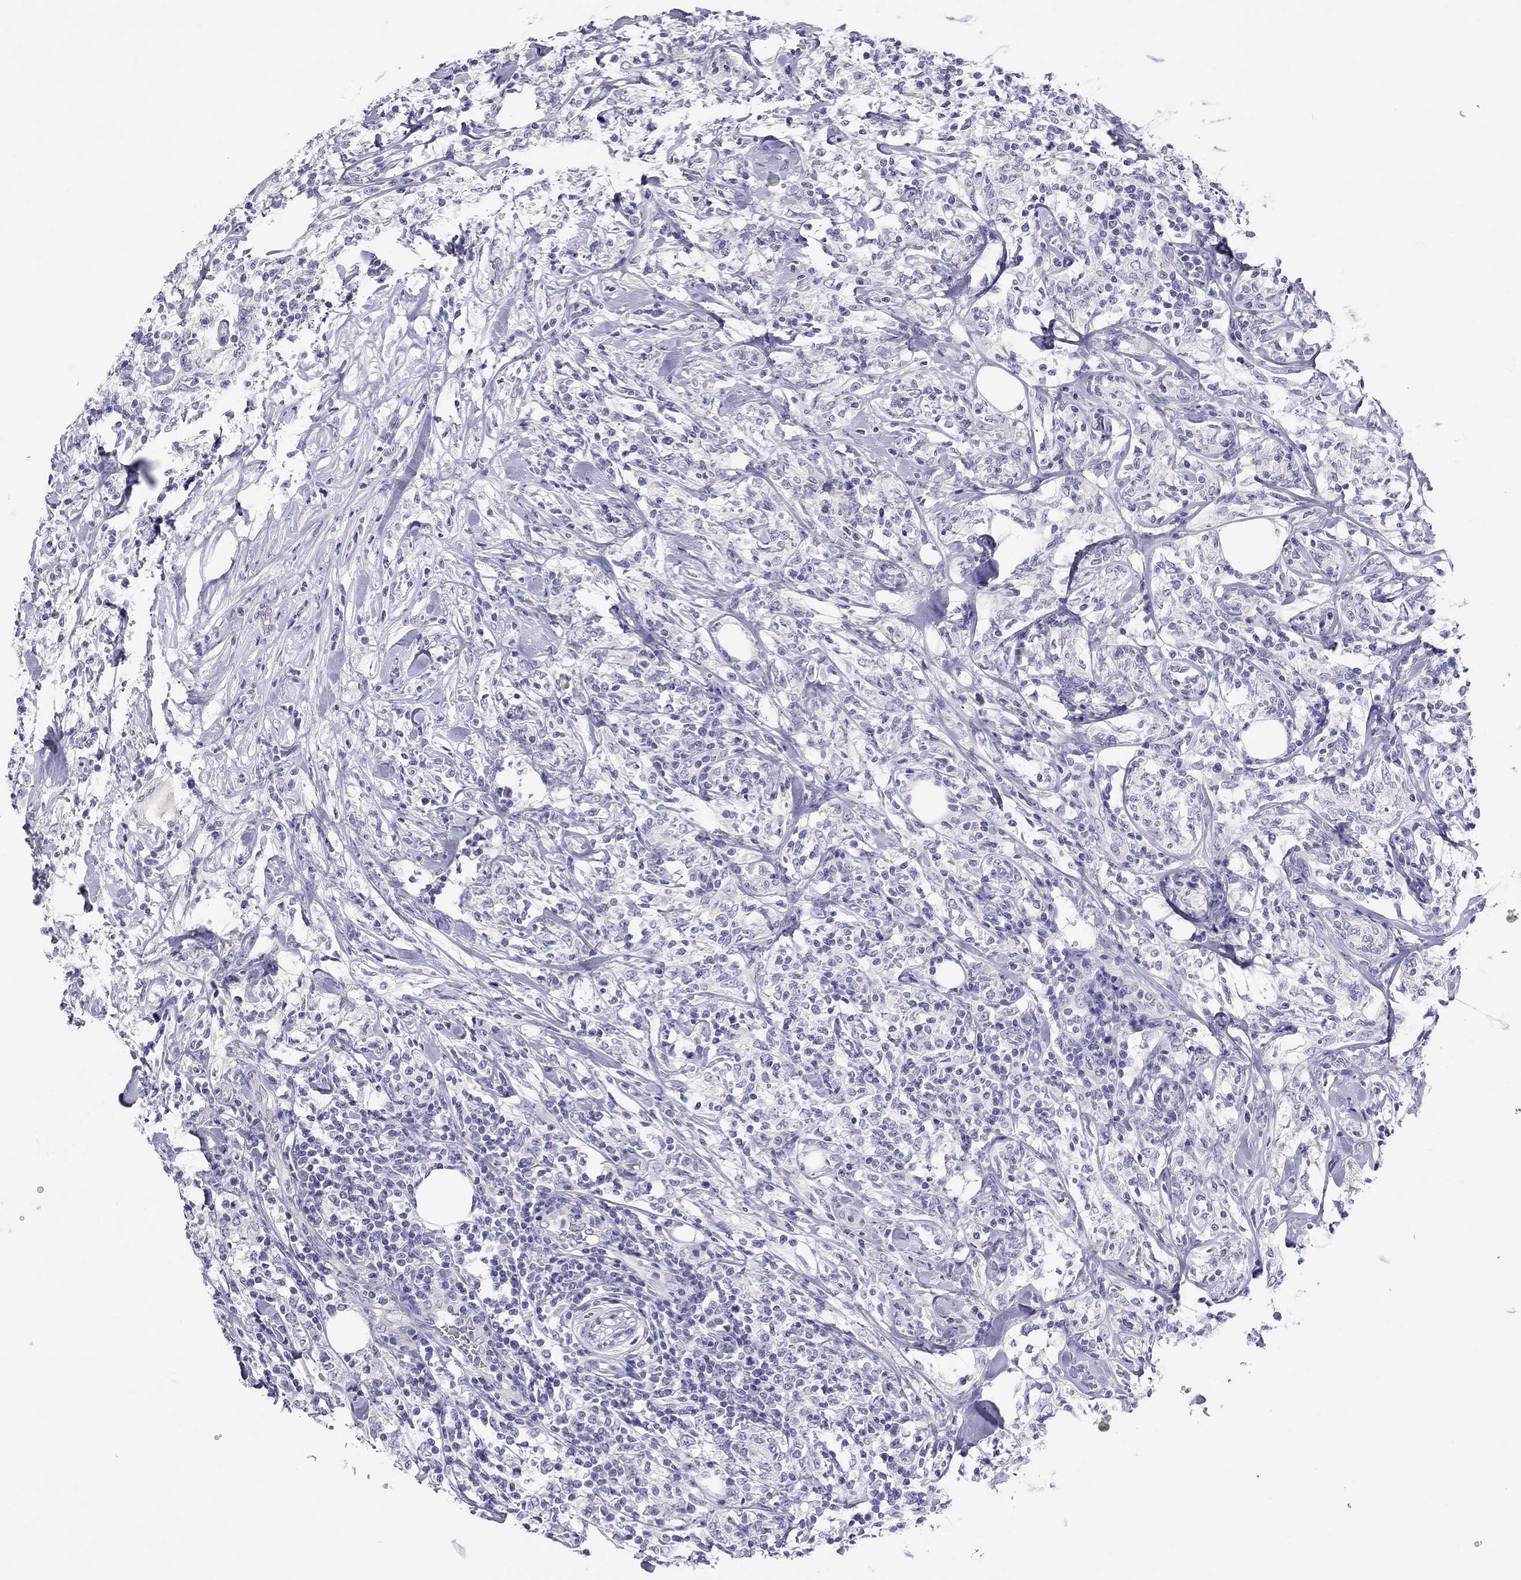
{"staining": {"intensity": "negative", "quantity": "none", "location": "none"}, "tissue": "lymphoma", "cell_type": "Tumor cells", "image_type": "cancer", "snomed": [{"axis": "morphology", "description": "Malignant lymphoma, non-Hodgkin's type, High grade"}, {"axis": "topography", "description": "Lymph node"}], "caption": "This is an IHC image of high-grade malignant lymphoma, non-Hodgkin's type. There is no staining in tumor cells.", "gene": "CAPNS2", "patient": {"sex": "female", "age": 84}}